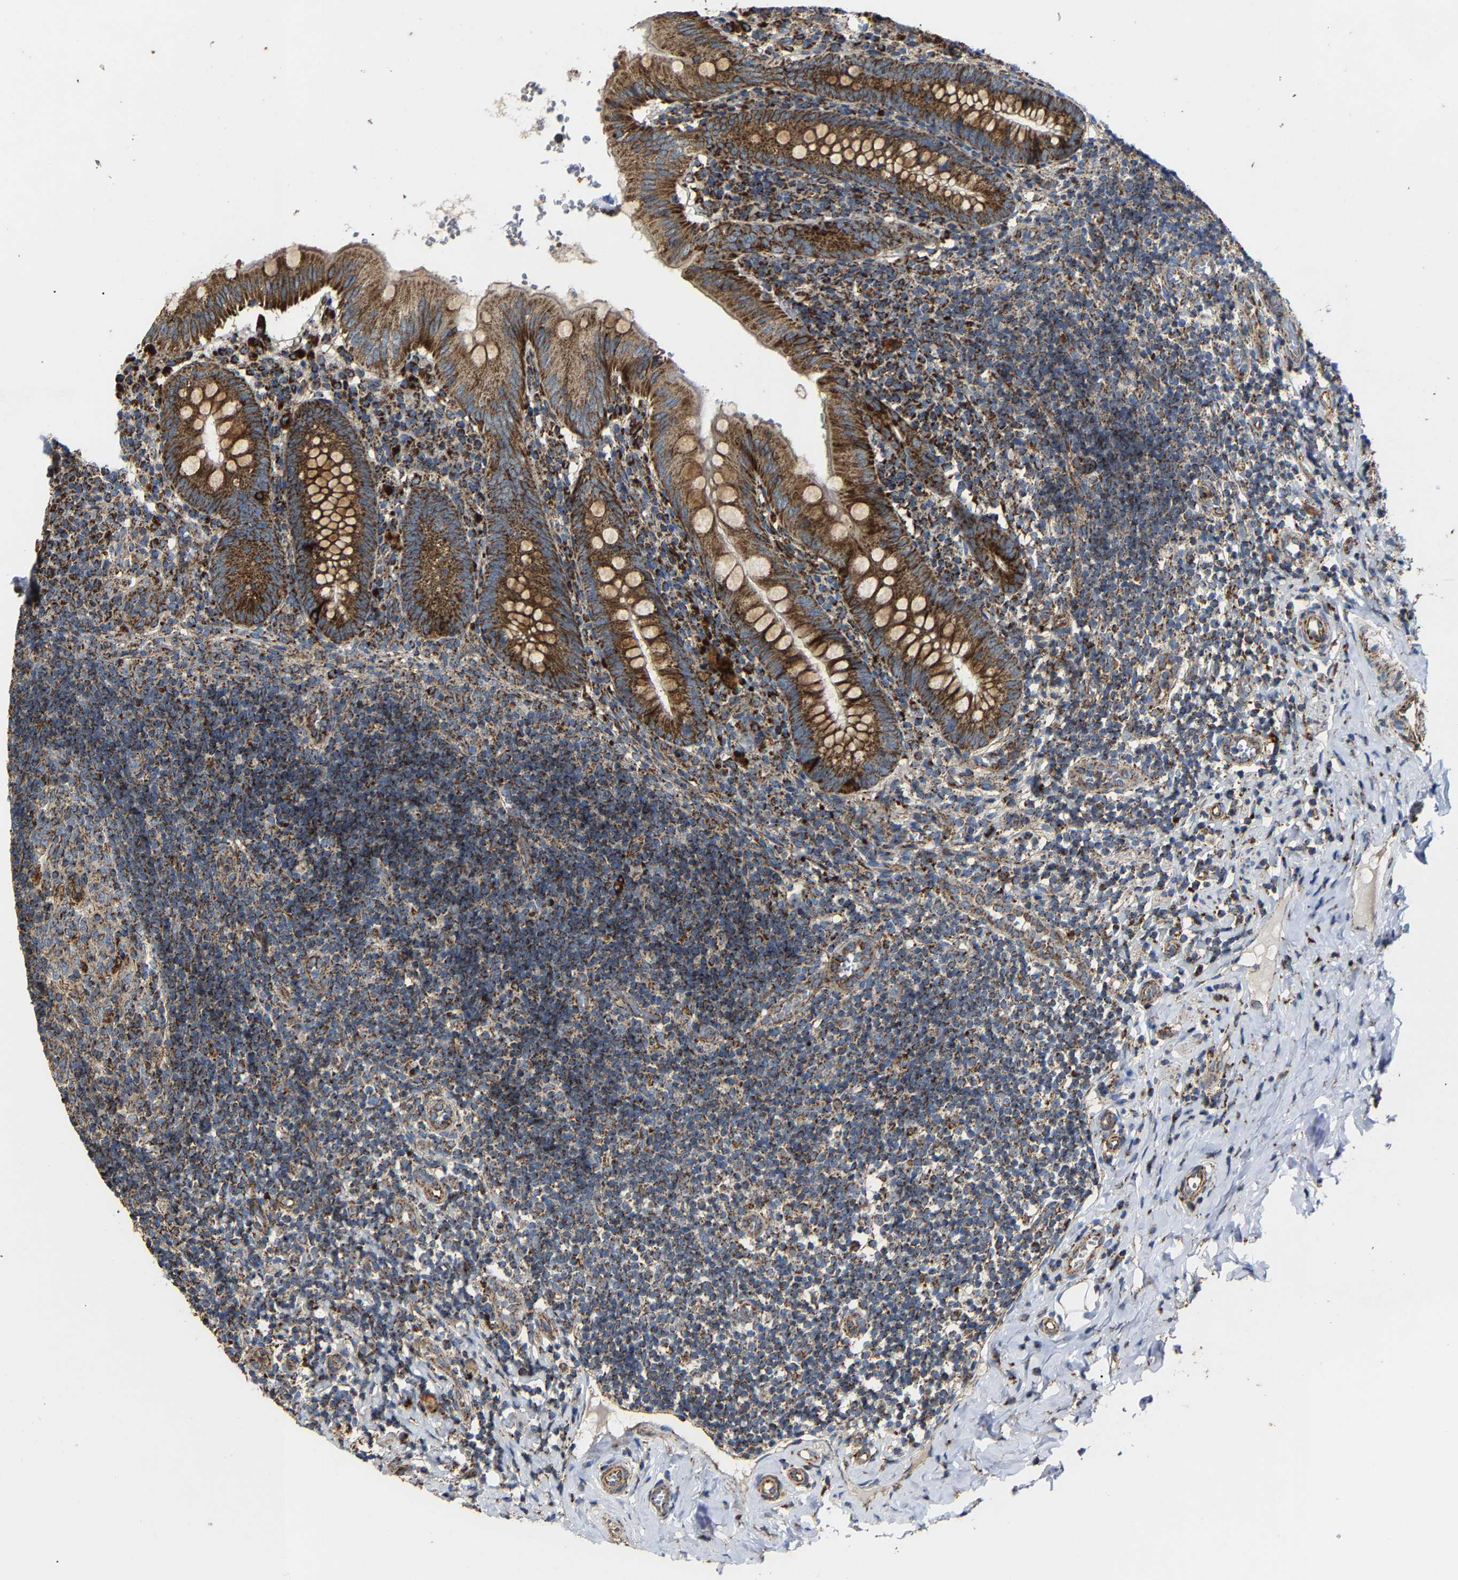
{"staining": {"intensity": "strong", "quantity": ">75%", "location": "cytoplasmic/membranous"}, "tissue": "appendix", "cell_type": "Glandular cells", "image_type": "normal", "snomed": [{"axis": "morphology", "description": "Normal tissue, NOS"}, {"axis": "topography", "description": "Appendix"}], "caption": "The histopathology image demonstrates immunohistochemical staining of unremarkable appendix. There is strong cytoplasmic/membranous positivity is present in about >75% of glandular cells.", "gene": "NDUFV3", "patient": {"sex": "male", "age": 8}}